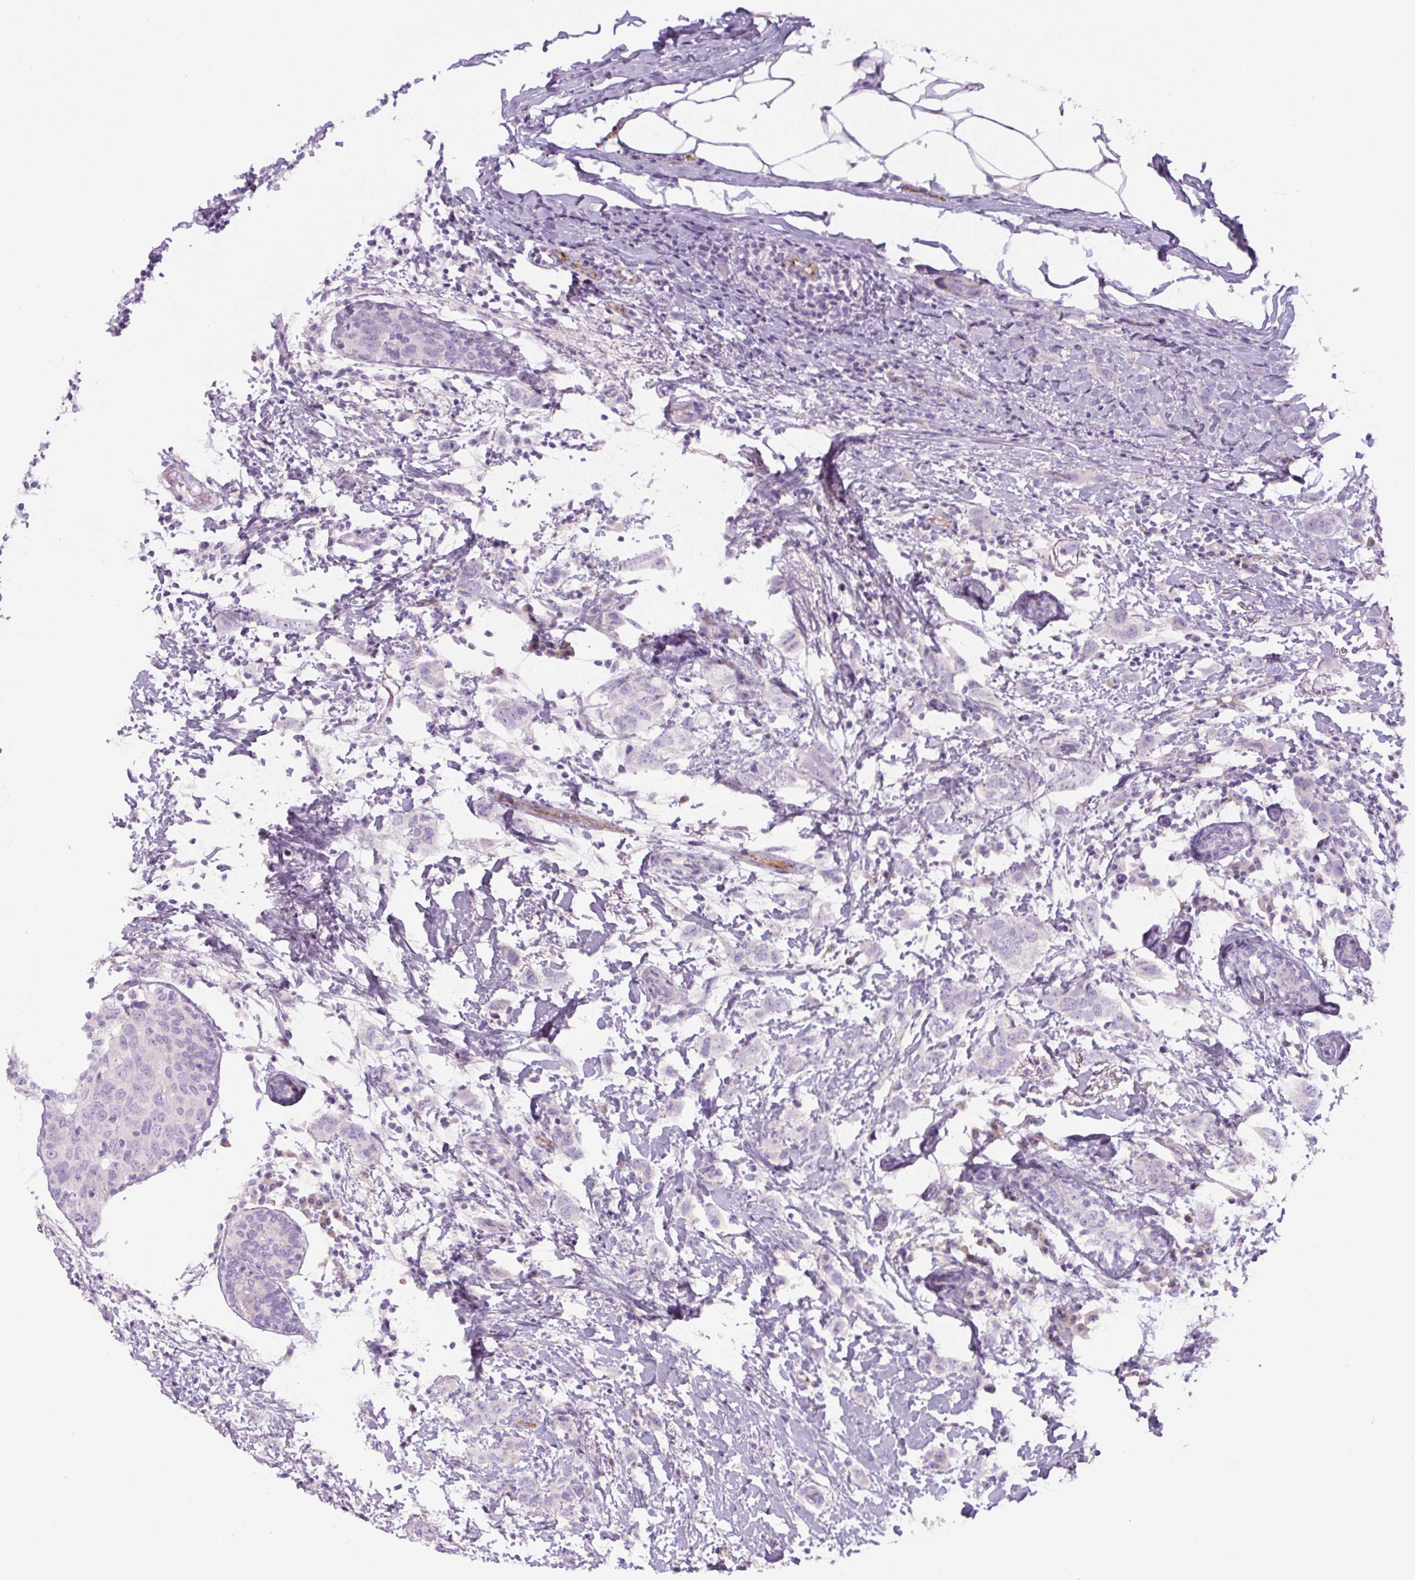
{"staining": {"intensity": "negative", "quantity": "none", "location": "none"}, "tissue": "breast cancer", "cell_type": "Tumor cells", "image_type": "cancer", "snomed": [{"axis": "morphology", "description": "Duct carcinoma"}, {"axis": "topography", "description": "Breast"}], "caption": "A histopathology image of breast cancer stained for a protein exhibits no brown staining in tumor cells.", "gene": "RSPO4", "patient": {"sex": "female", "age": 50}}